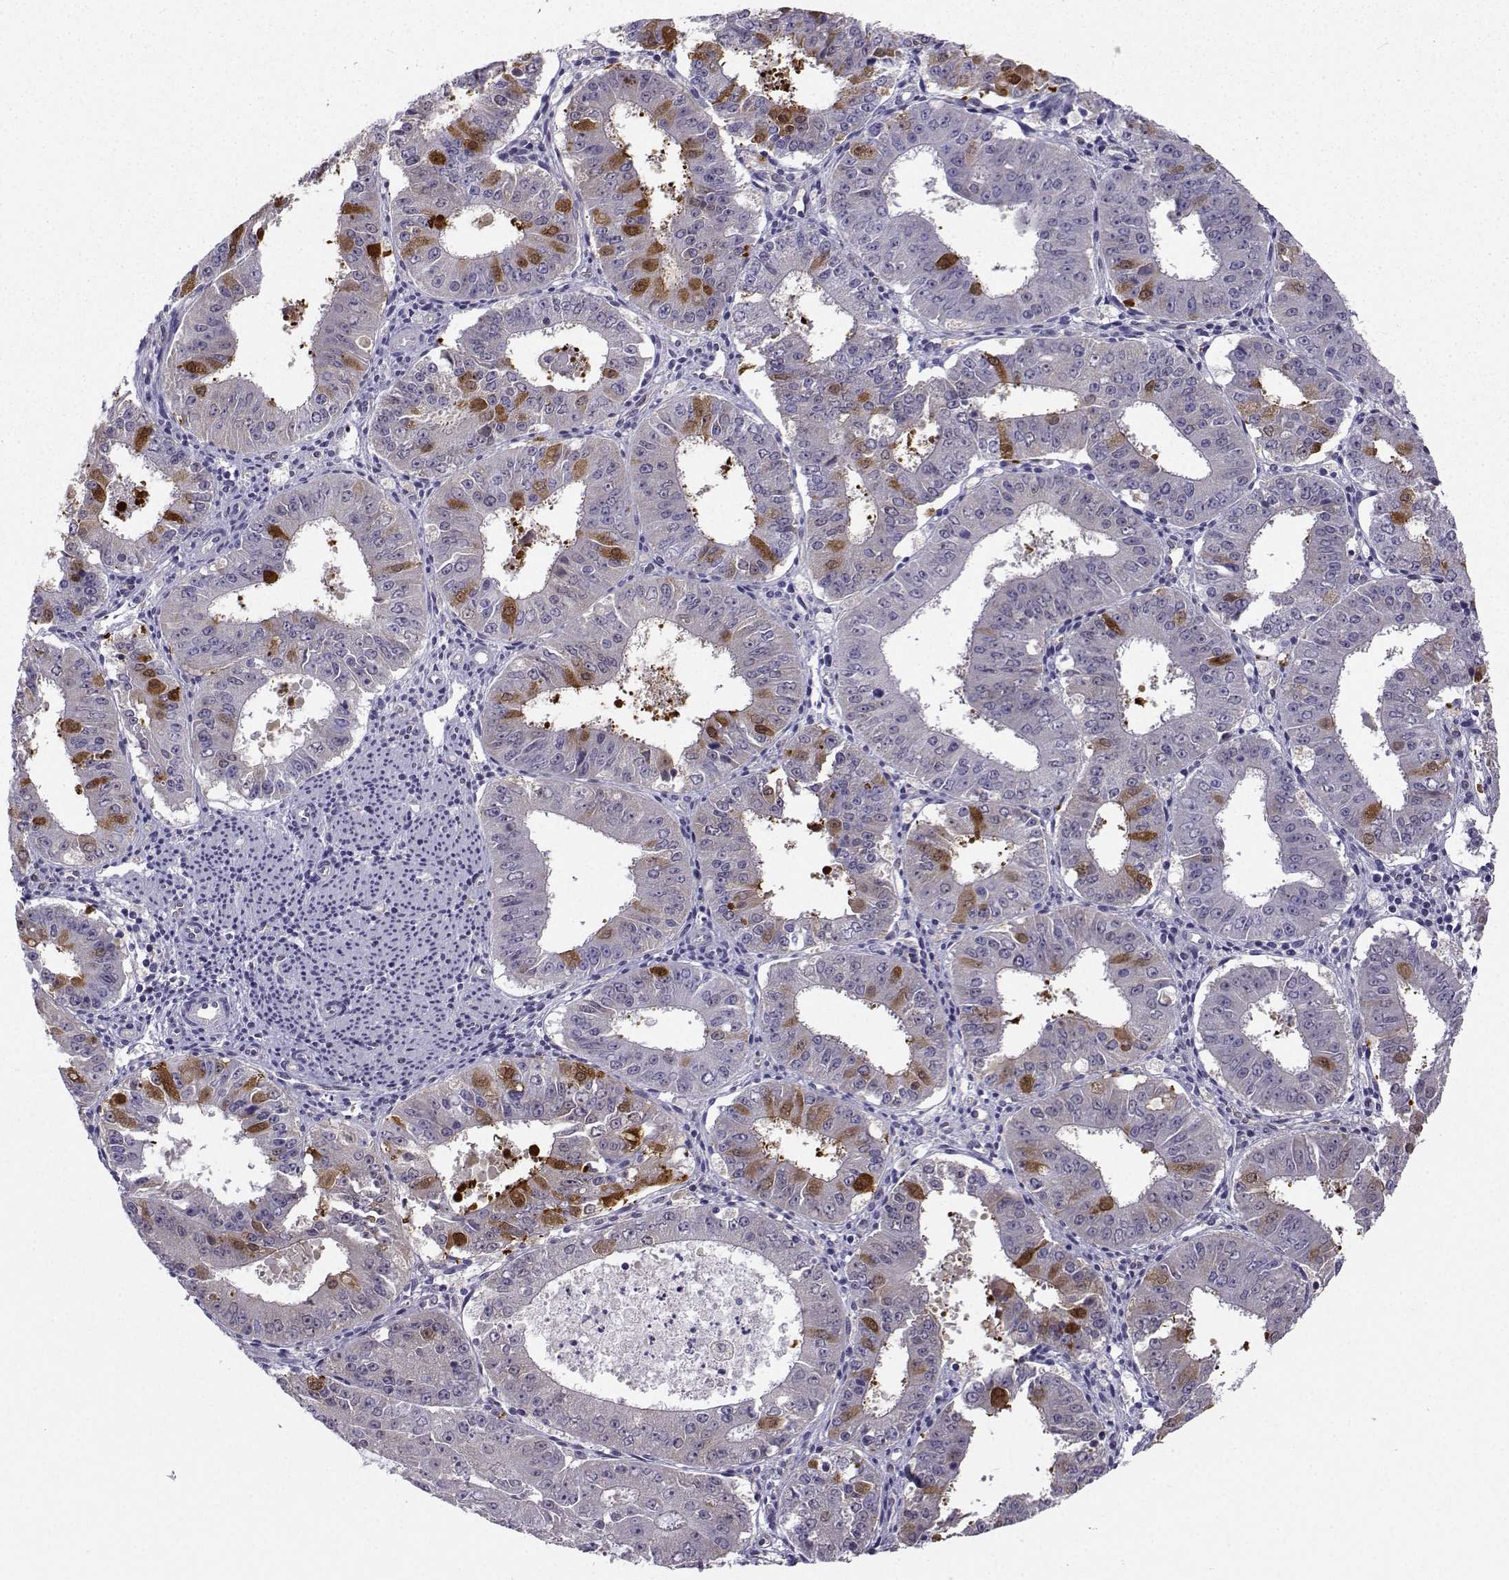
{"staining": {"intensity": "strong", "quantity": "<25%", "location": "cytoplasmic/membranous"}, "tissue": "ovarian cancer", "cell_type": "Tumor cells", "image_type": "cancer", "snomed": [{"axis": "morphology", "description": "Carcinoma, endometroid"}, {"axis": "topography", "description": "Ovary"}], "caption": "Brown immunohistochemical staining in human ovarian cancer displays strong cytoplasmic/membranous staining in about <25% of tumor cells.", "gene": "NQO1", "patient": {"sex": "female", "age": 42}}